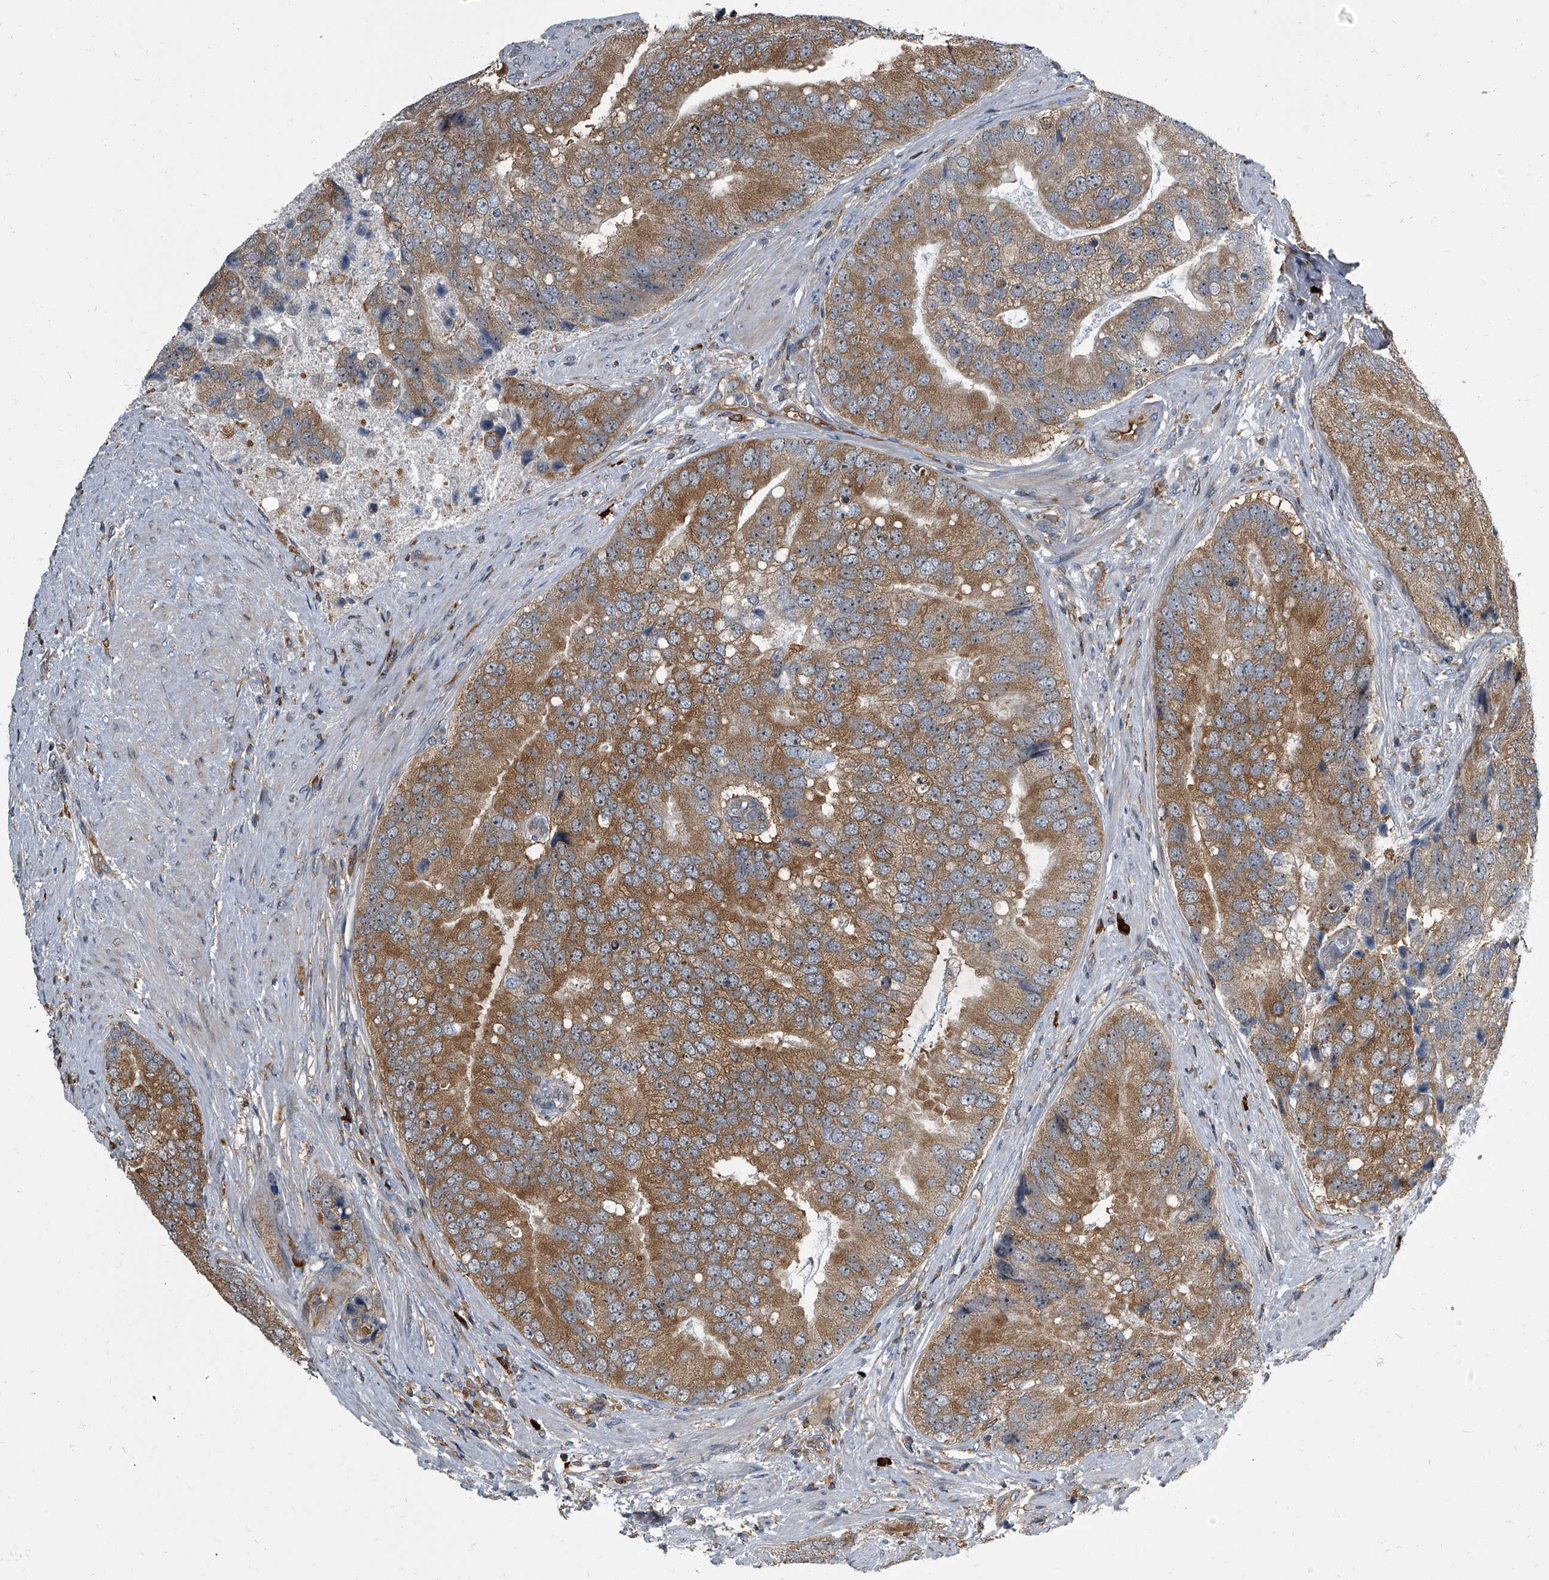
{"staining": {"intensity": "moderate", "quantity": ">75%", "location": "cytoplasmic/membranous"}, "tissue": "prostate cancer", "cell_type": "Tumor cells", "image_type": "cancer", "snomed": [{"axis": "morphology", "description": "Adenocarcinoma, High grade"}, {"axis": "topography", "description": "Prostate"}], "caption": "IHC histopathology image of human prostate cancer stained for a protein (brown), which reveals medium levels of moderate cytoplasmic/membranous expression in about >75% of tumor cells.", "gene": "CDV3", "patient": {"sex": "male", "age": 70}}